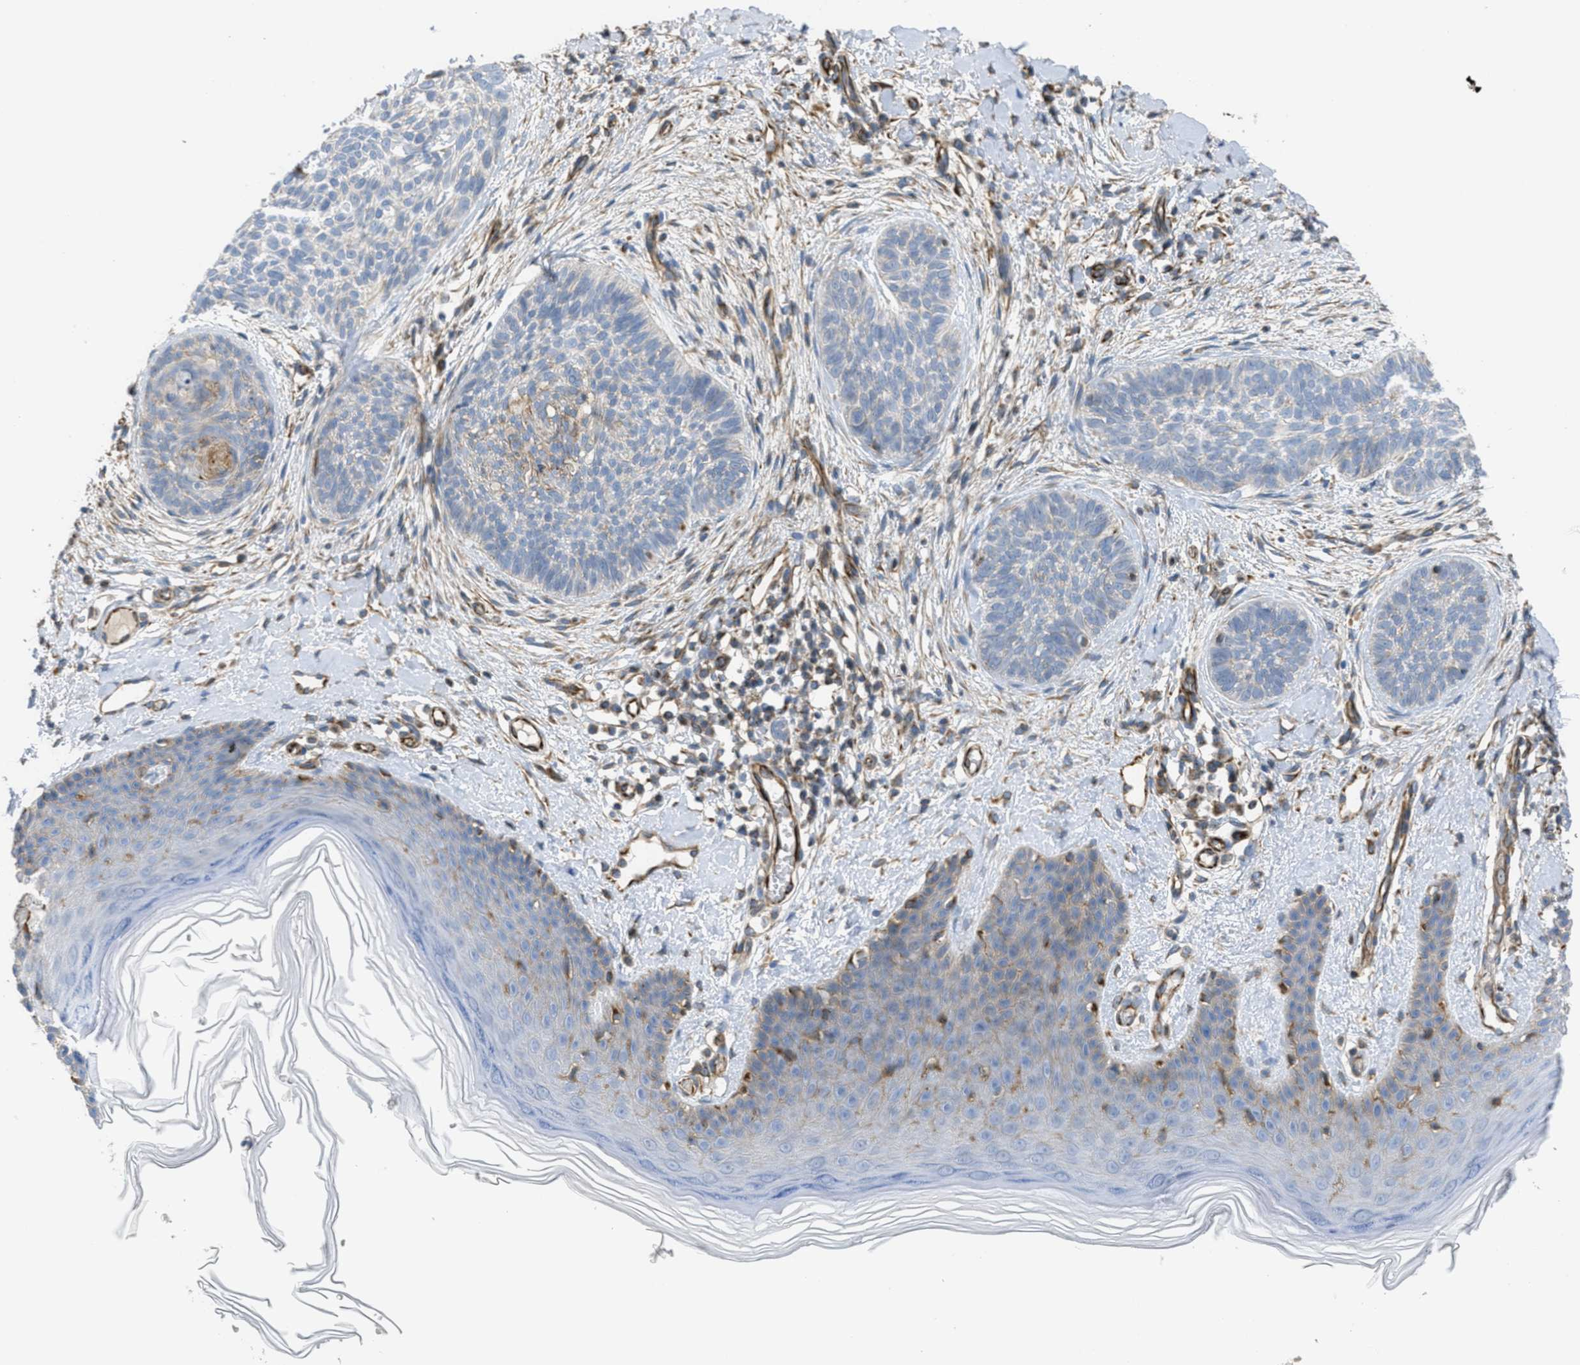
{"staining": {"intensity": "negative", "quantity": "none", "location": "none"}, "tissue": "skin cancer", "cell_type": "Tumor cells", "image_type": "cancer", "snomed": [{"axis": "morphology", "description": "Basal cell carcinoma"}, {"axis": "topography", "description": "Skin"}], "caption": "An IHC histopathology image of basal cell carcinoma (skin) is shown. There is no staining in tumor cells of basal cell carcinoma (skin).", "gene": "BTN3A1", "patient": {"sex": "female", "age": 59}}